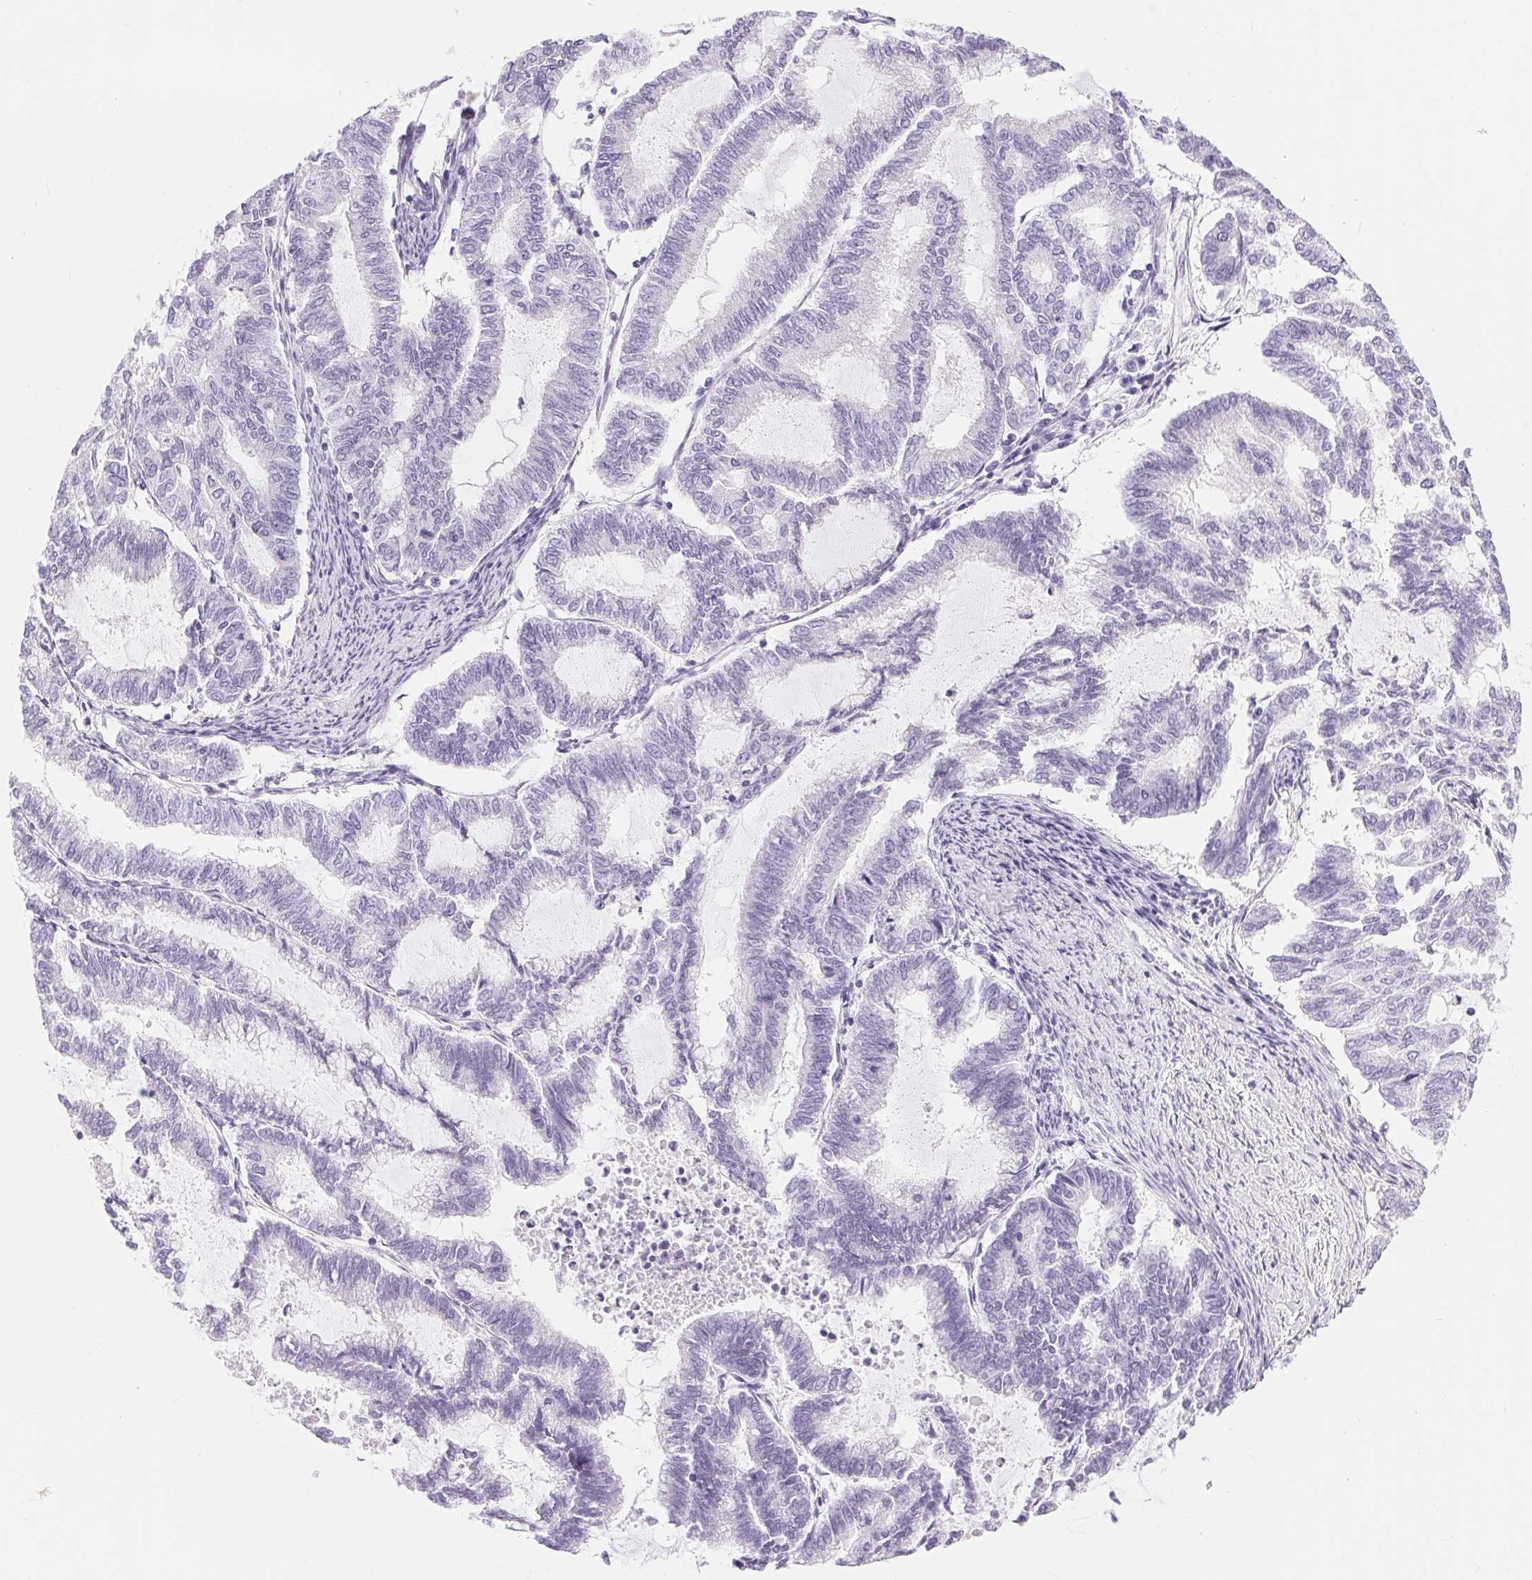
{"staining": {"intensity": "negative", "quantity": "none", "location": "none"}, "tissue": "endometrial cancer", "cell_type": "Tumor cells", "image_type": "cancer", "snomed": [{"axis": "morphology", "description": "Adenocarcinoma, NOS"}, {"axis": "topography", "description": "Endometrium"}], "caption": "Protein analysis of endometrial cancer (adenocarcinoma) demonstrates no significant expression in tumor cells.", "gene": "XDH", "patient": {"sex": "female", "age": 79}}